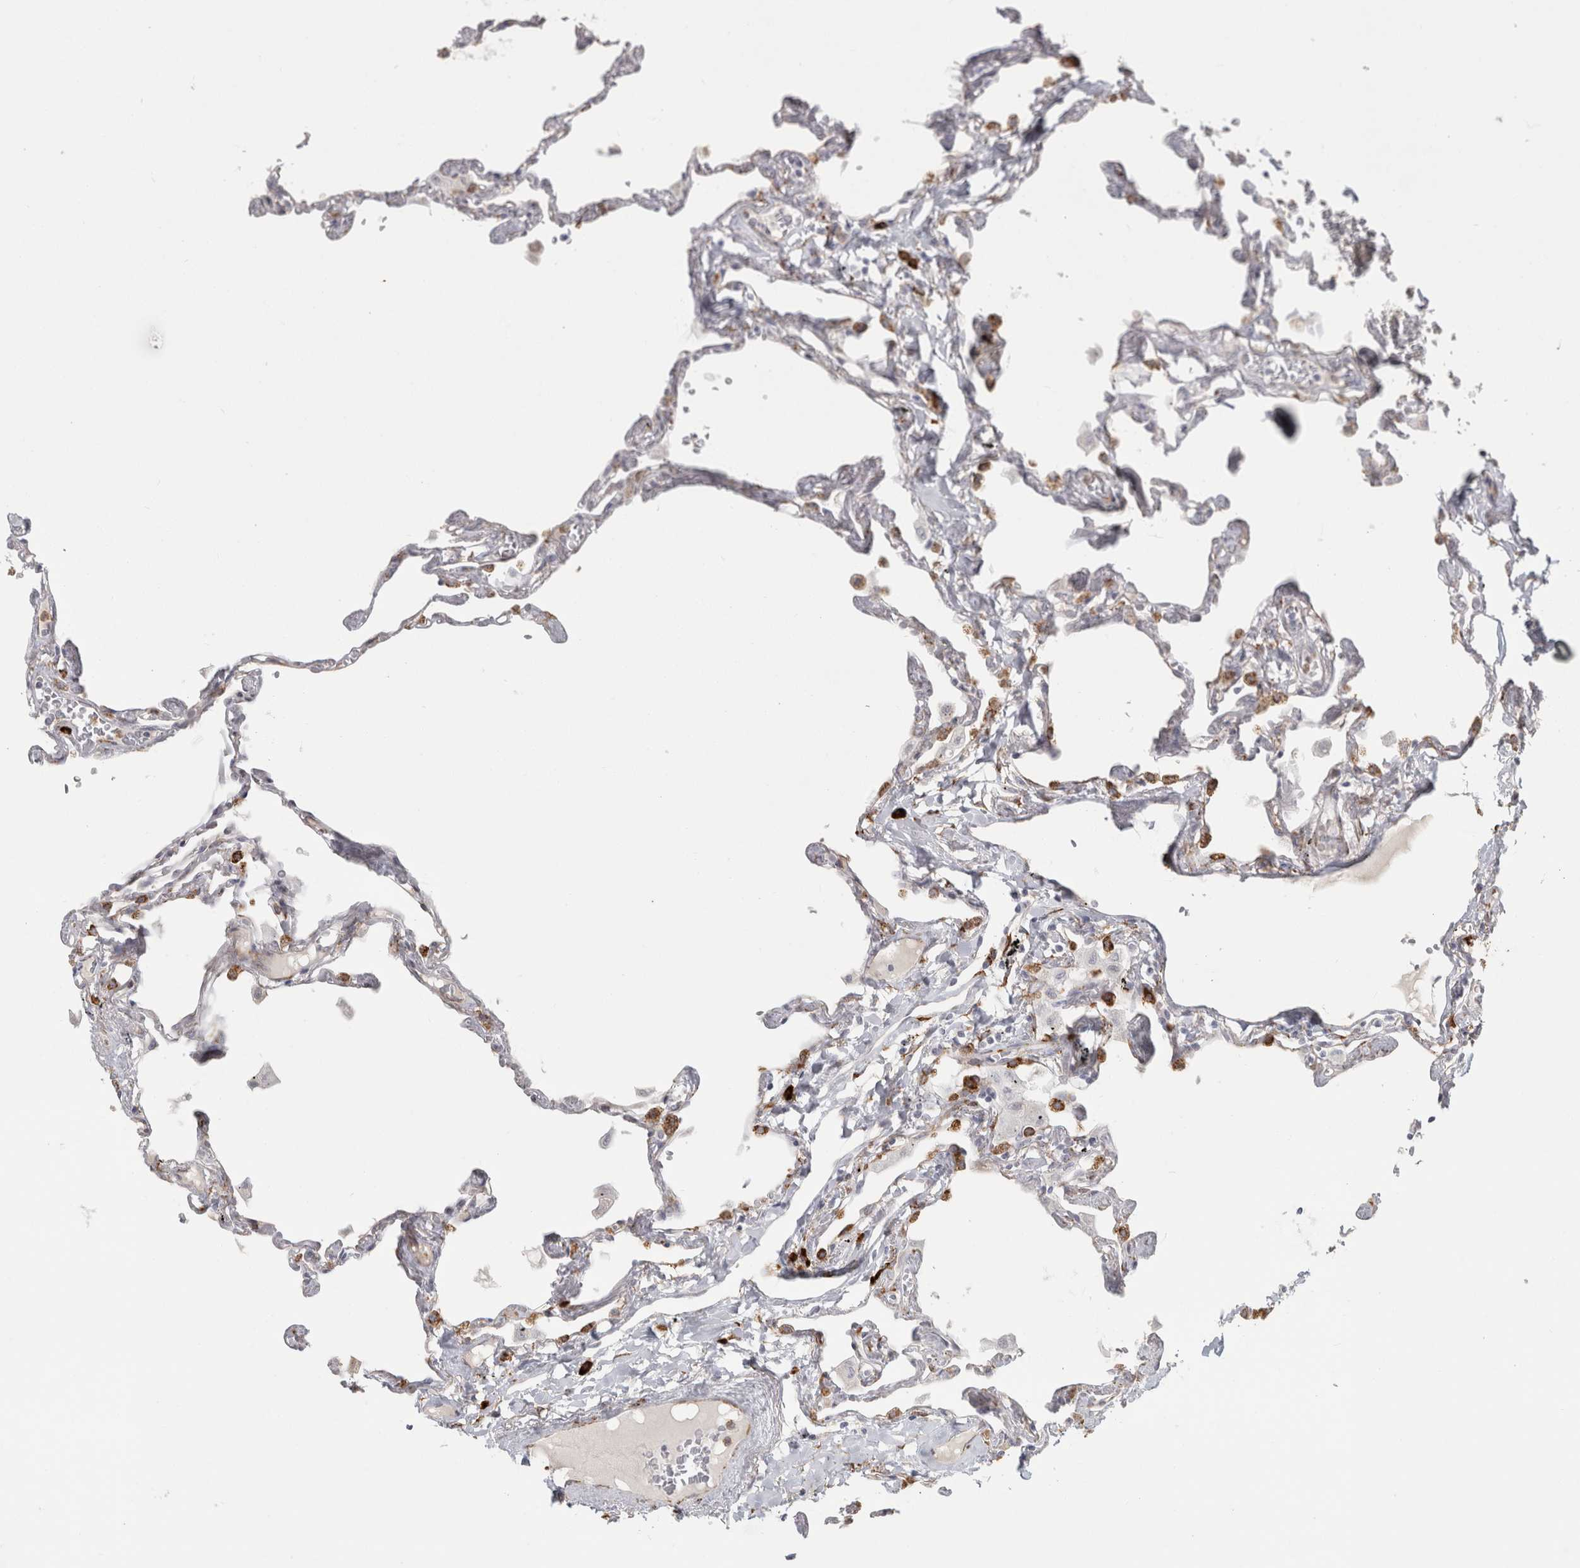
{"staining": {"intensity": "moderate", "quantity": "<25%", "location": "cytoplasmic/membranous"}, "tissue": "lung", "cell_type": "Alveolar cells", "image_type": "normal", "snomed": [{"axis": "morphology", "description": "Normal tissue, NOS"}, {"axis": "topography", "description": "Lung"}], "caption": "Immunohistochemistry (IHC) micrograph of normal human lung stained for a protein (brown), which demonstrates low levels of moderate cytoplasmic/membranous expression in about <25% of alveolar cells.", "gene": "OSTN", "patient": {"sex": "female", "age": 67}}